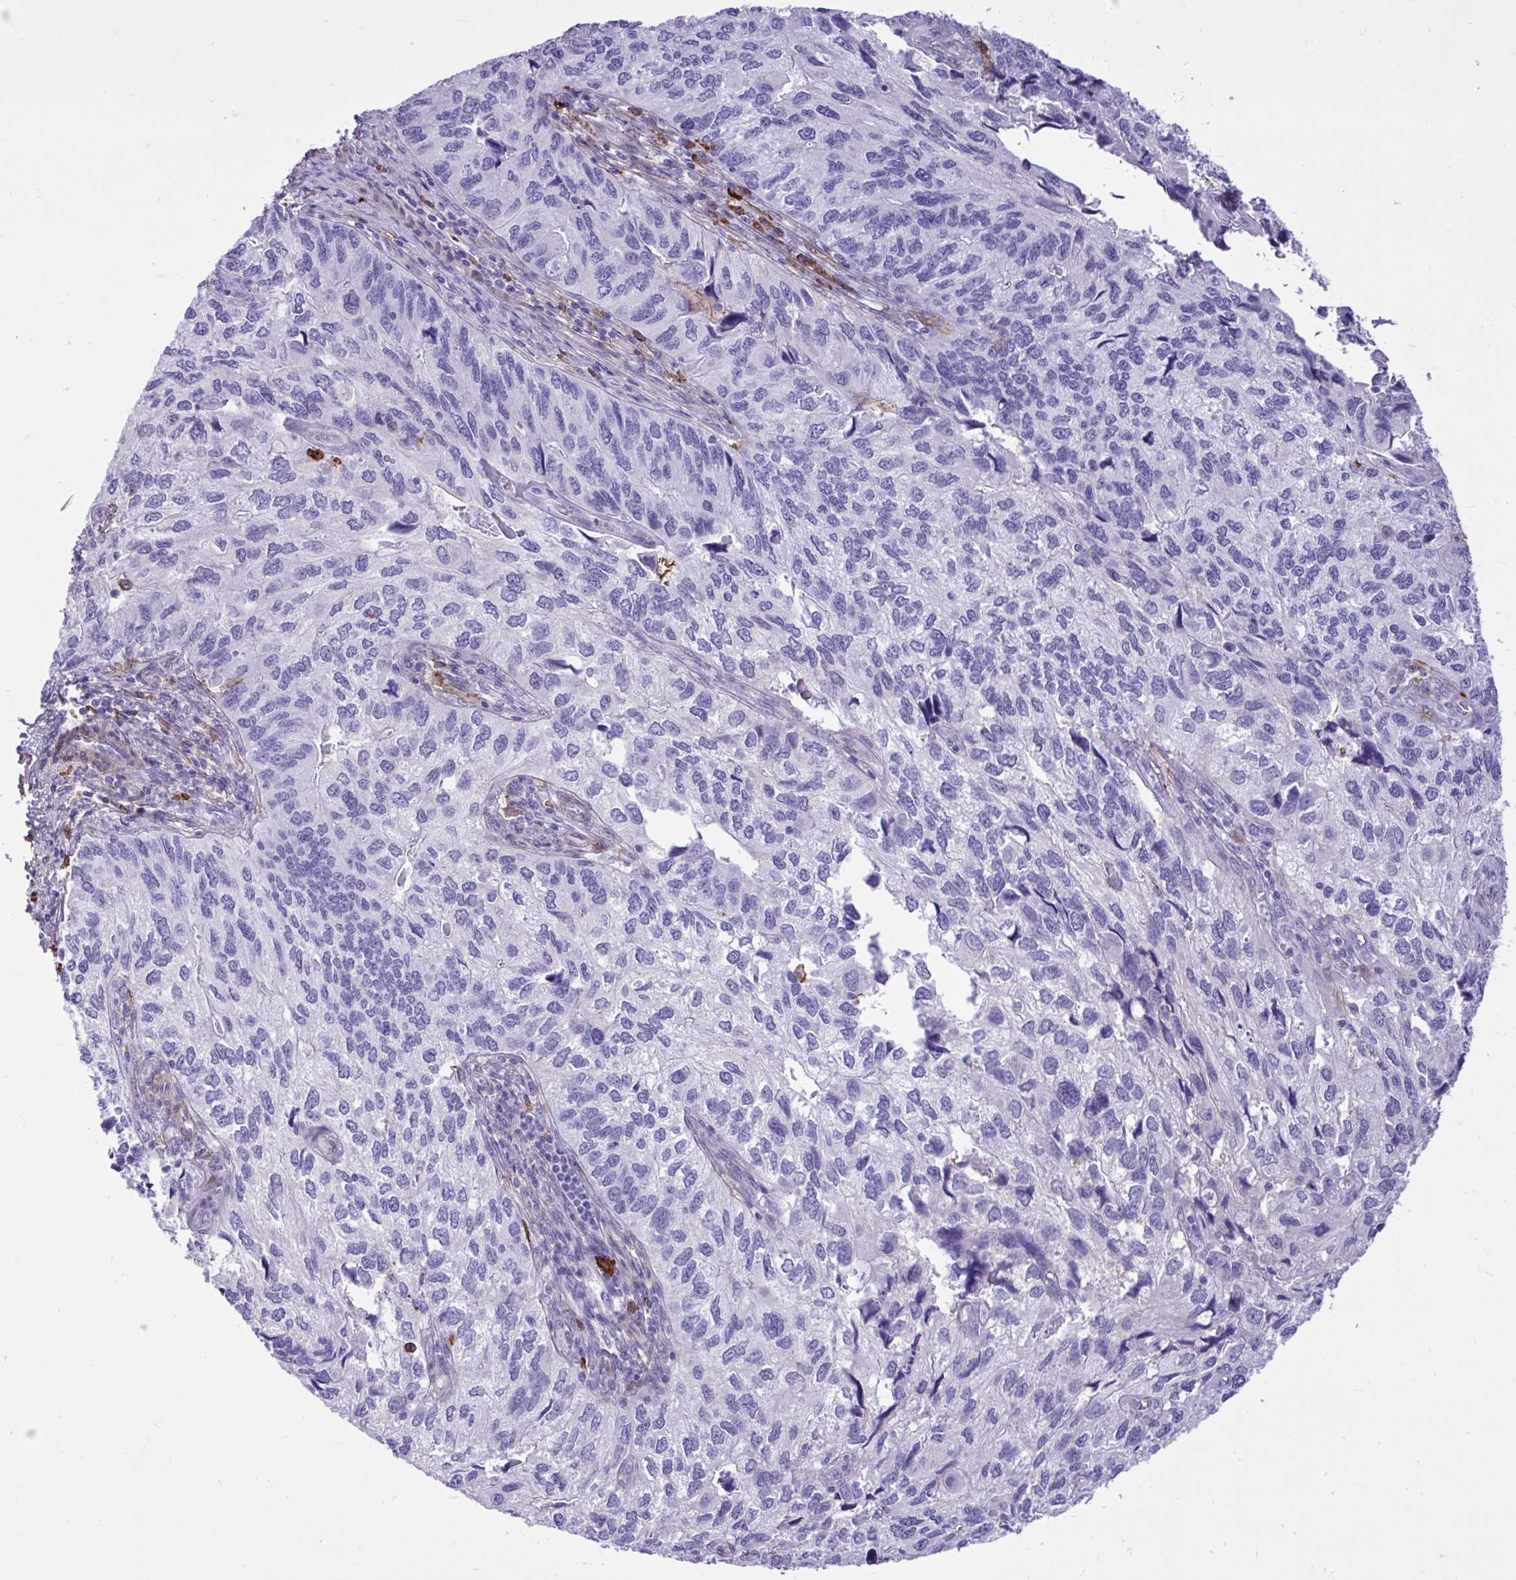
{"staining": {"intensity": "negative", "quantity": "none", "location": "none"}, "tissue": "endometrial cancer", "cell_type": "Tumor cells", "image_type": "cancer", "snomed": [{"axis": "morphology", "description": "Carcinoma, NOS"}, {"axis": "topography", "description": "Uterus"}], "caption": "This is a image of IHC staining of endometrial cancer (carcinoma), which shows no positivity in tumor cells.", "gene": "TLR7", "patient": {"sex": "female", "age": 76}}